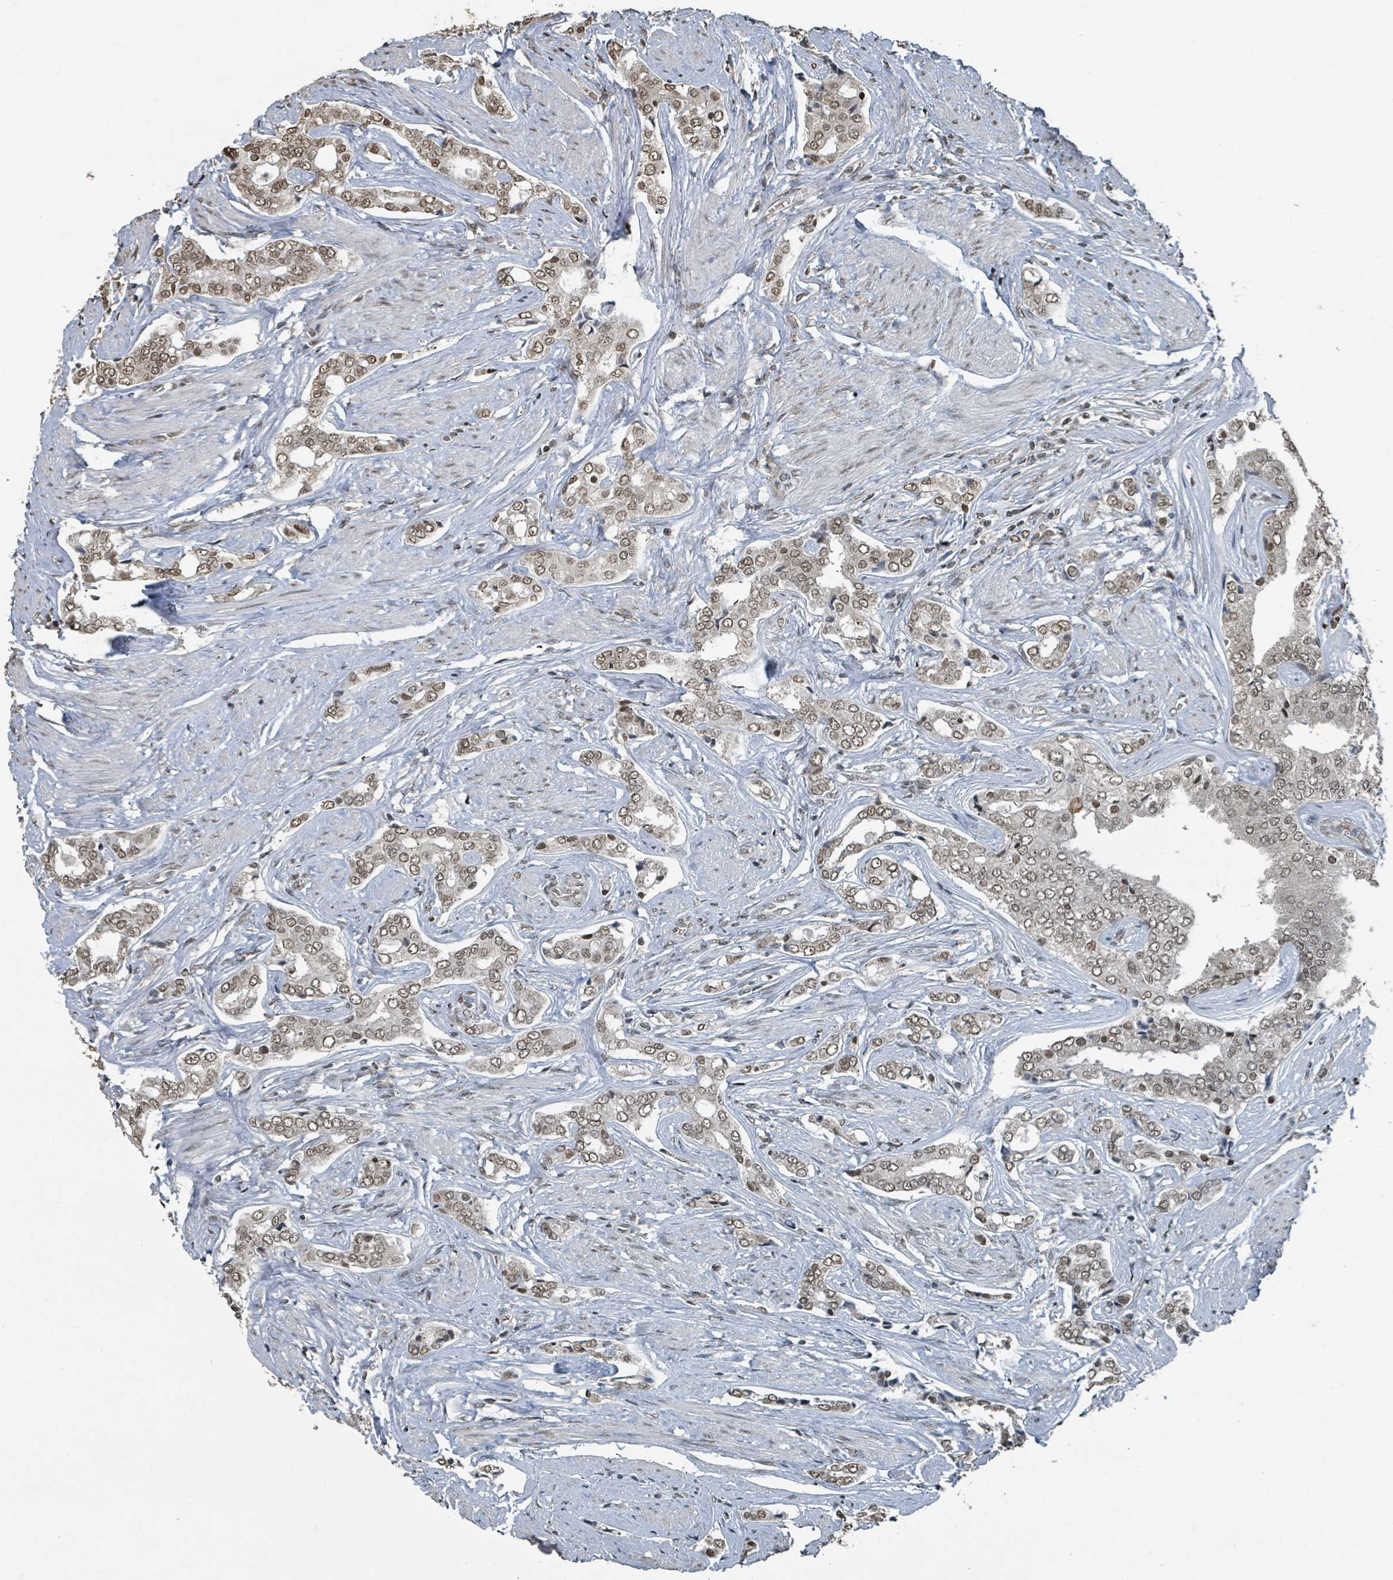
{"staining": {"intensity": "moderate", "quantity": ">75%", "location": "nuclear"}, "tissue": "prostate cancer", "cell_type": "Tumor cells", "image_type": "cancer", "snomed": [{"axis": "morphology", "description": "Adenocarcinoma, High grade"}, {"axis": "topography", "description": "Prostate"}], "caption": "Approximately >75% of tumor cells in prostate cancer reveal moderate nuclear protein positivity as visualized by brown immunohistochemical staining.", "gene": "PHIP", "patient": {"sex": "male", "age": 71}}